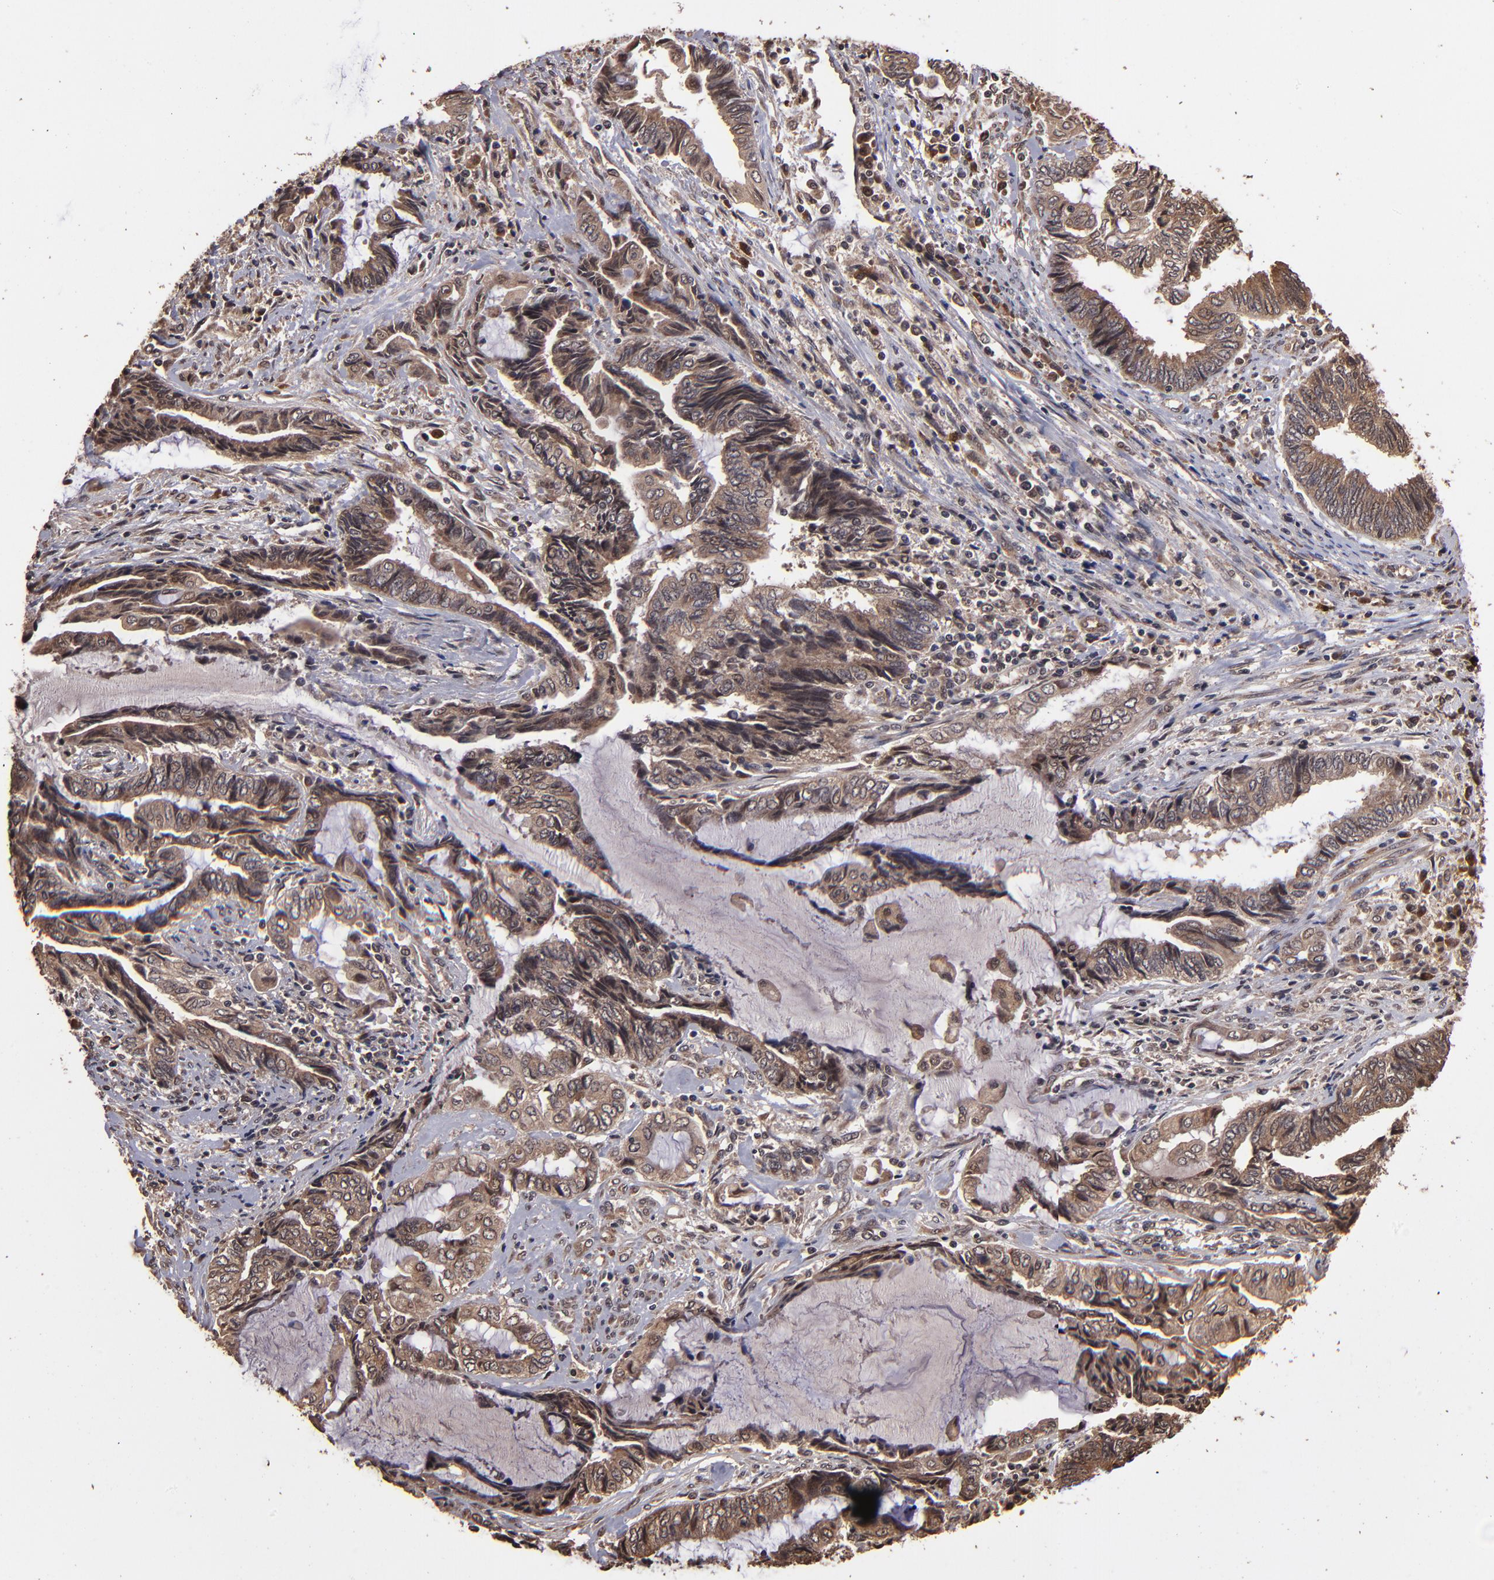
{"staining": {"intensity": "moderate", "quantity": "25%-75%", "location": "cytoplasmic/membranous"}, "tissue": "endometrial cancer", "cell_type": "Tumor cells", "image_type": "cancer", "snomed": [{"axis": "morphology", "description": "Adenocarcinoma, NOS"}, {"axis": "topography", "description": "Uterus"}, {"axis": "topography", "description": "Endometrium"}], "caption": "Protein positivity by immunohistochemistry displays moderate cytoplasmic/membranous expression in about 25%-75% of tumor cells in endometrial adenocarcinoma.", "gene": "NFE2L2", "patient": {"sex": "female", "age": 70}}